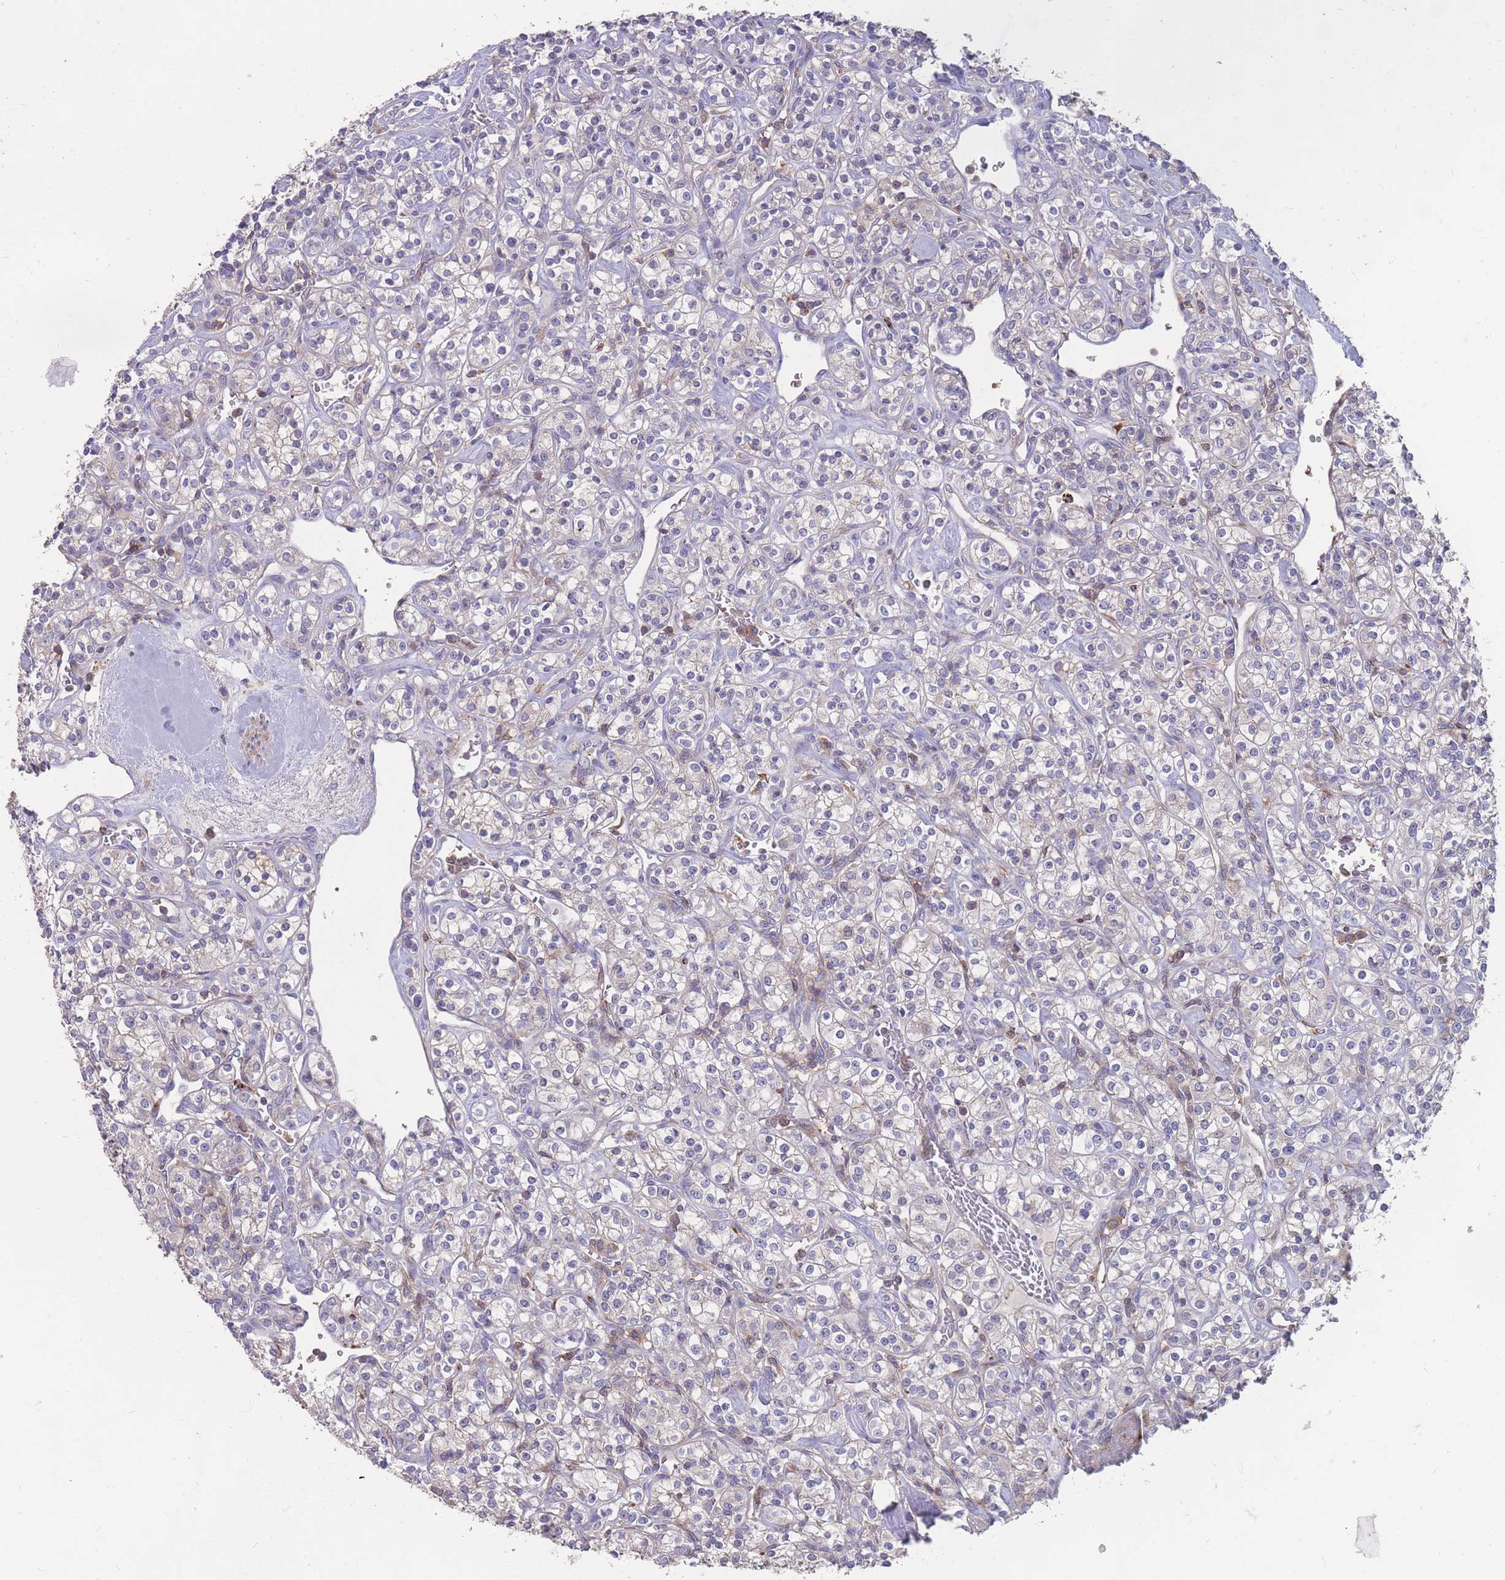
{"staining": {"intensity": "negative", "quantity": "none", "location": "none"}, "tissue": "renal cancer", "cell_type": "Tumor cells", "image_type": "cancer", "snomed": [{"axis": "morphology", "description": "Adenocarcinoma, NOS"}, {"axis": "topography", "description": "Kidney"}], "caption": "An immunohistochemistry (IHC) image of adenocarcinoma (renal) is shown. There is no staining in tumor cells of adenocarcinoma (renal).", "gene": "CD33", "patient": {"sex": "male", "age": 77}}